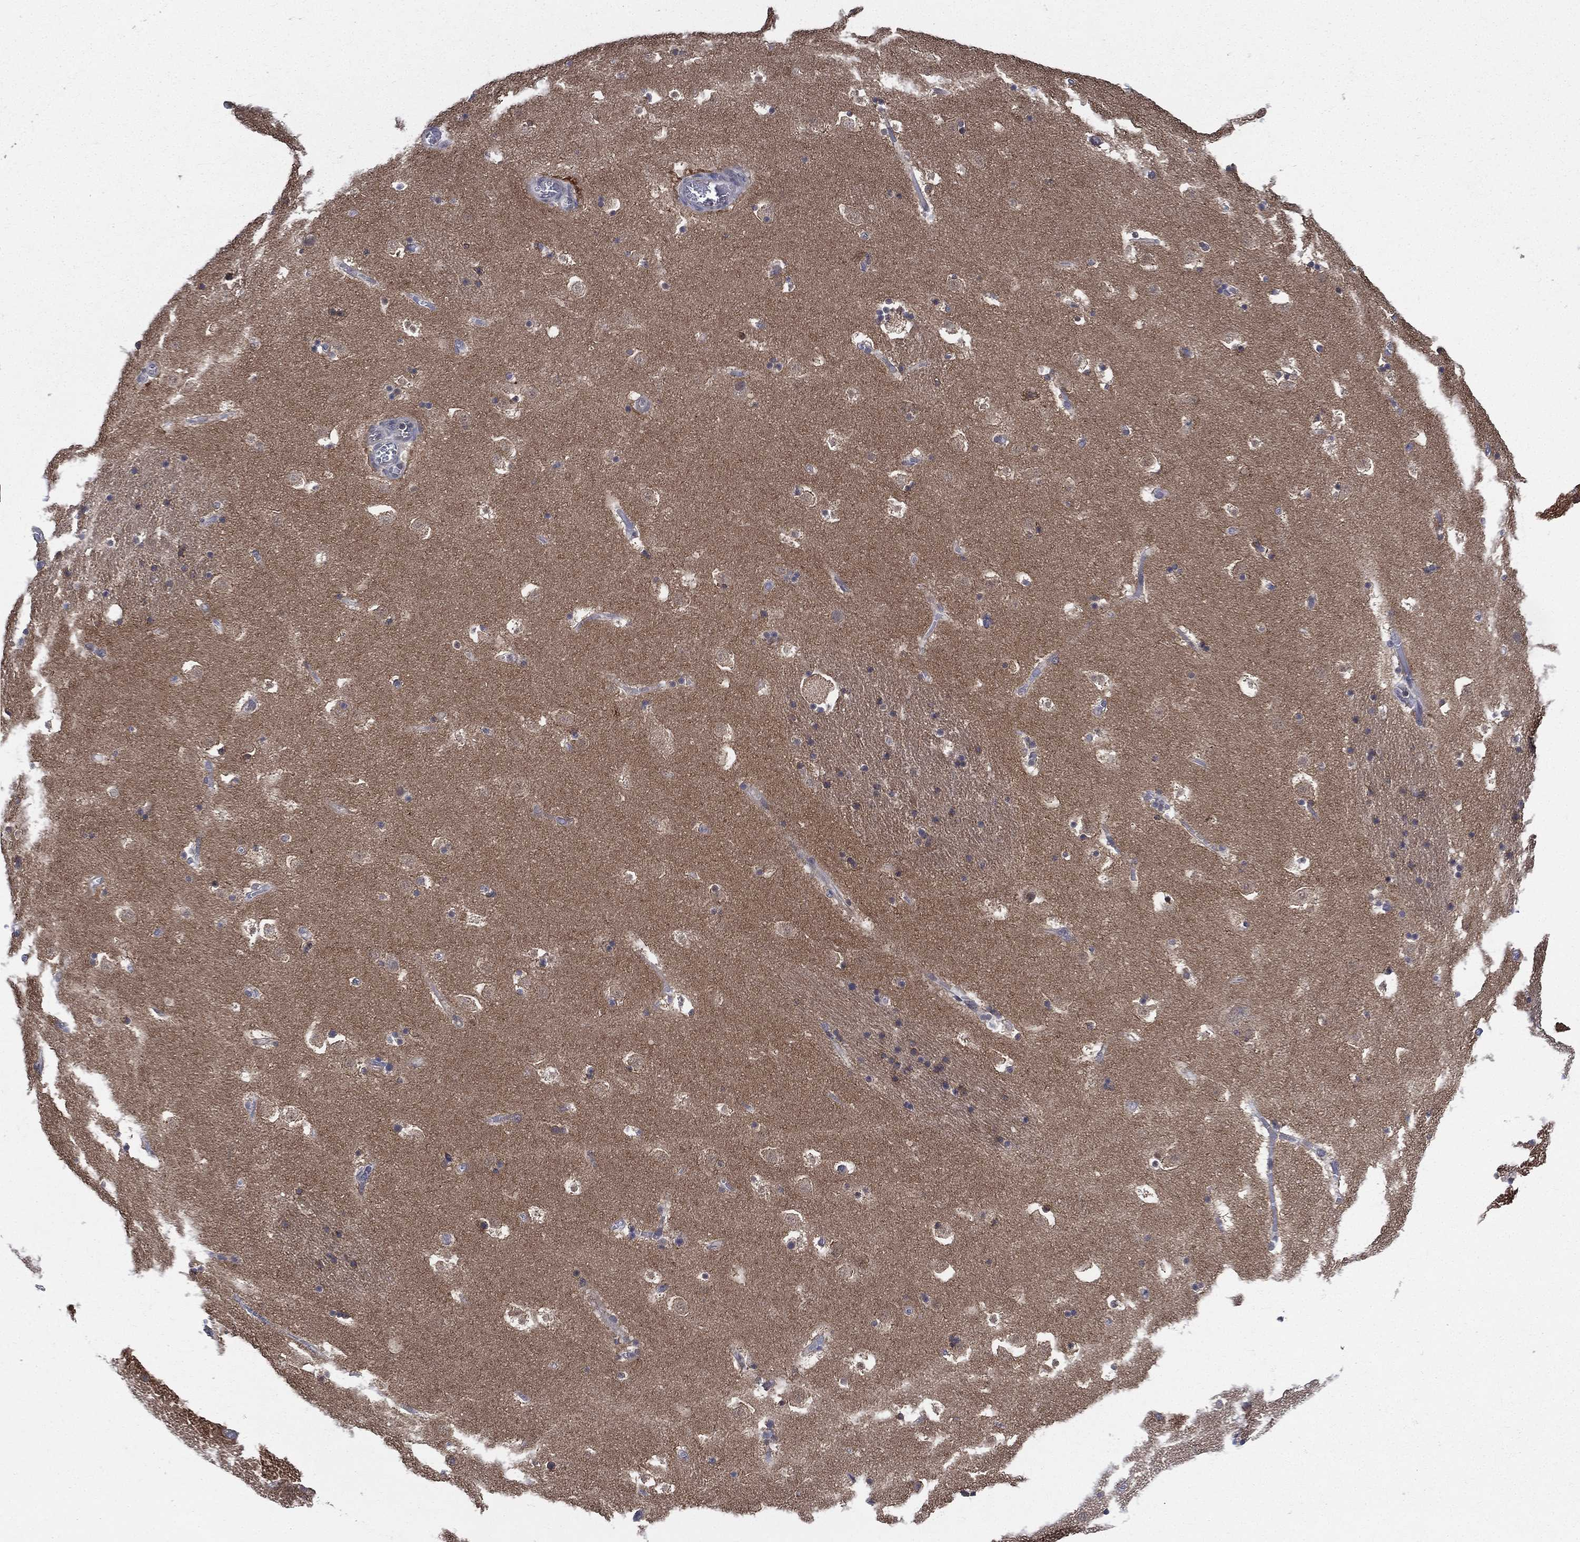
{"staining": {"intensity": "moderate", "quantity": "<25%", "location": "cytoplasmic/membranous"}, "tissue": "caudate", "cell_type": "Glial cells", "image_type": "normal", "snomed": [{"axis": "morphology", "description": "Normal tissue, NOS"}, {"axis": "topography", "description": "Lateral ventricle wall"}], "caption": "The photomicrograph demonstrates a brown stain indicating the presence of a protein in the cytoplasmic/membranous of glial cells in caudate. (DAB (3,3'-diaminobenzidine) IHC, brown staining for protein, blue staining for nuclei).", "gene": "SMPD3", "patient": {"sex": "female", "age": 42}}